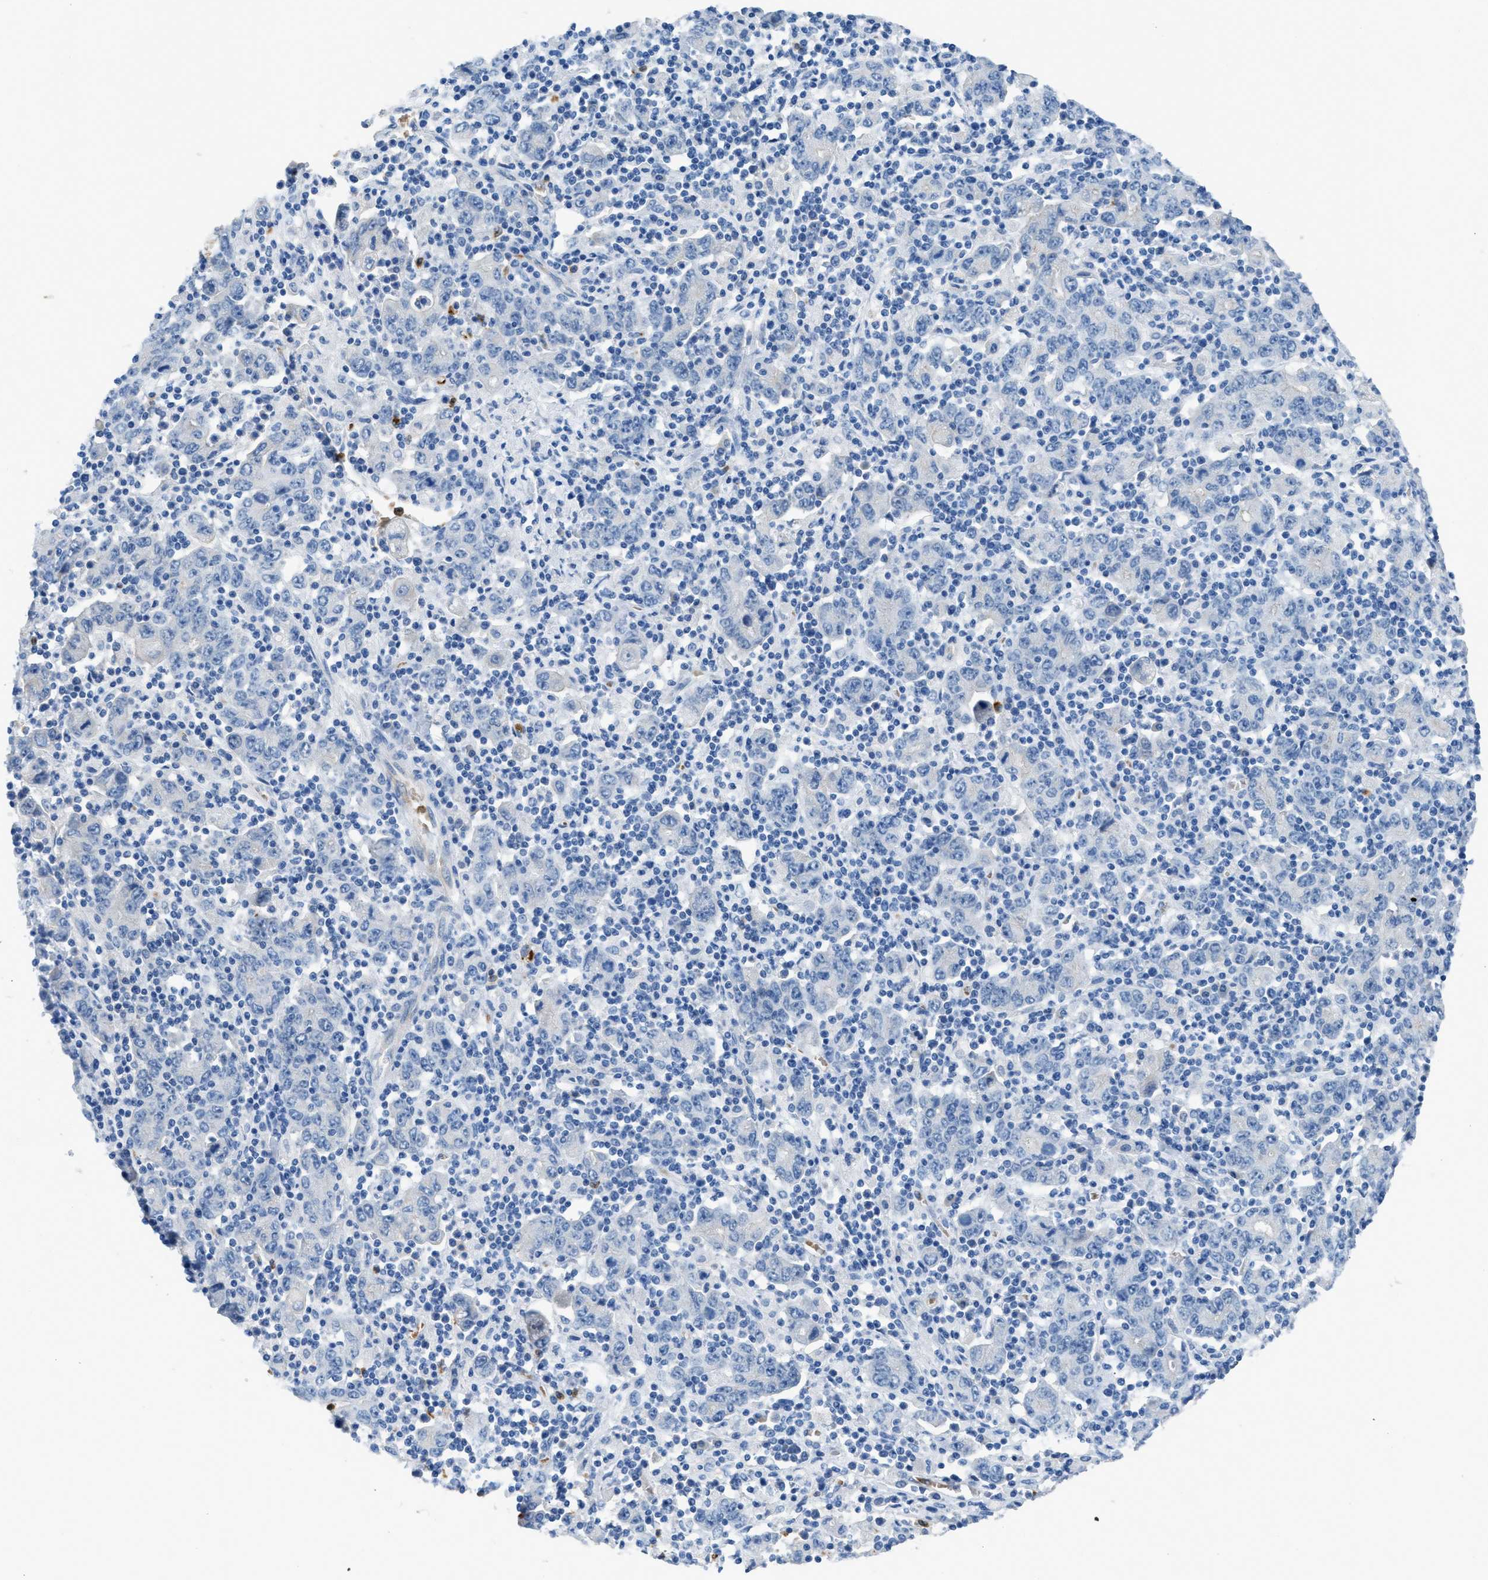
{"staining": {"intensity": "negative", "quantity": "none", "location": "none"}, "tissue": "stomach cancer", "cell_type": "Tumor cells", "image_type": "cancer", "snomed": [{"axis": "morphology", "description": "Adenocarcinoma, NOS"}, {"axis": "topography", "description": "Stomach, upper"}], "caption": "Tumor cells show no significant staining in stomach adenocarcinoma.", "gene": "CFAP77", "patient": {"sex": "male", "age": 69}}